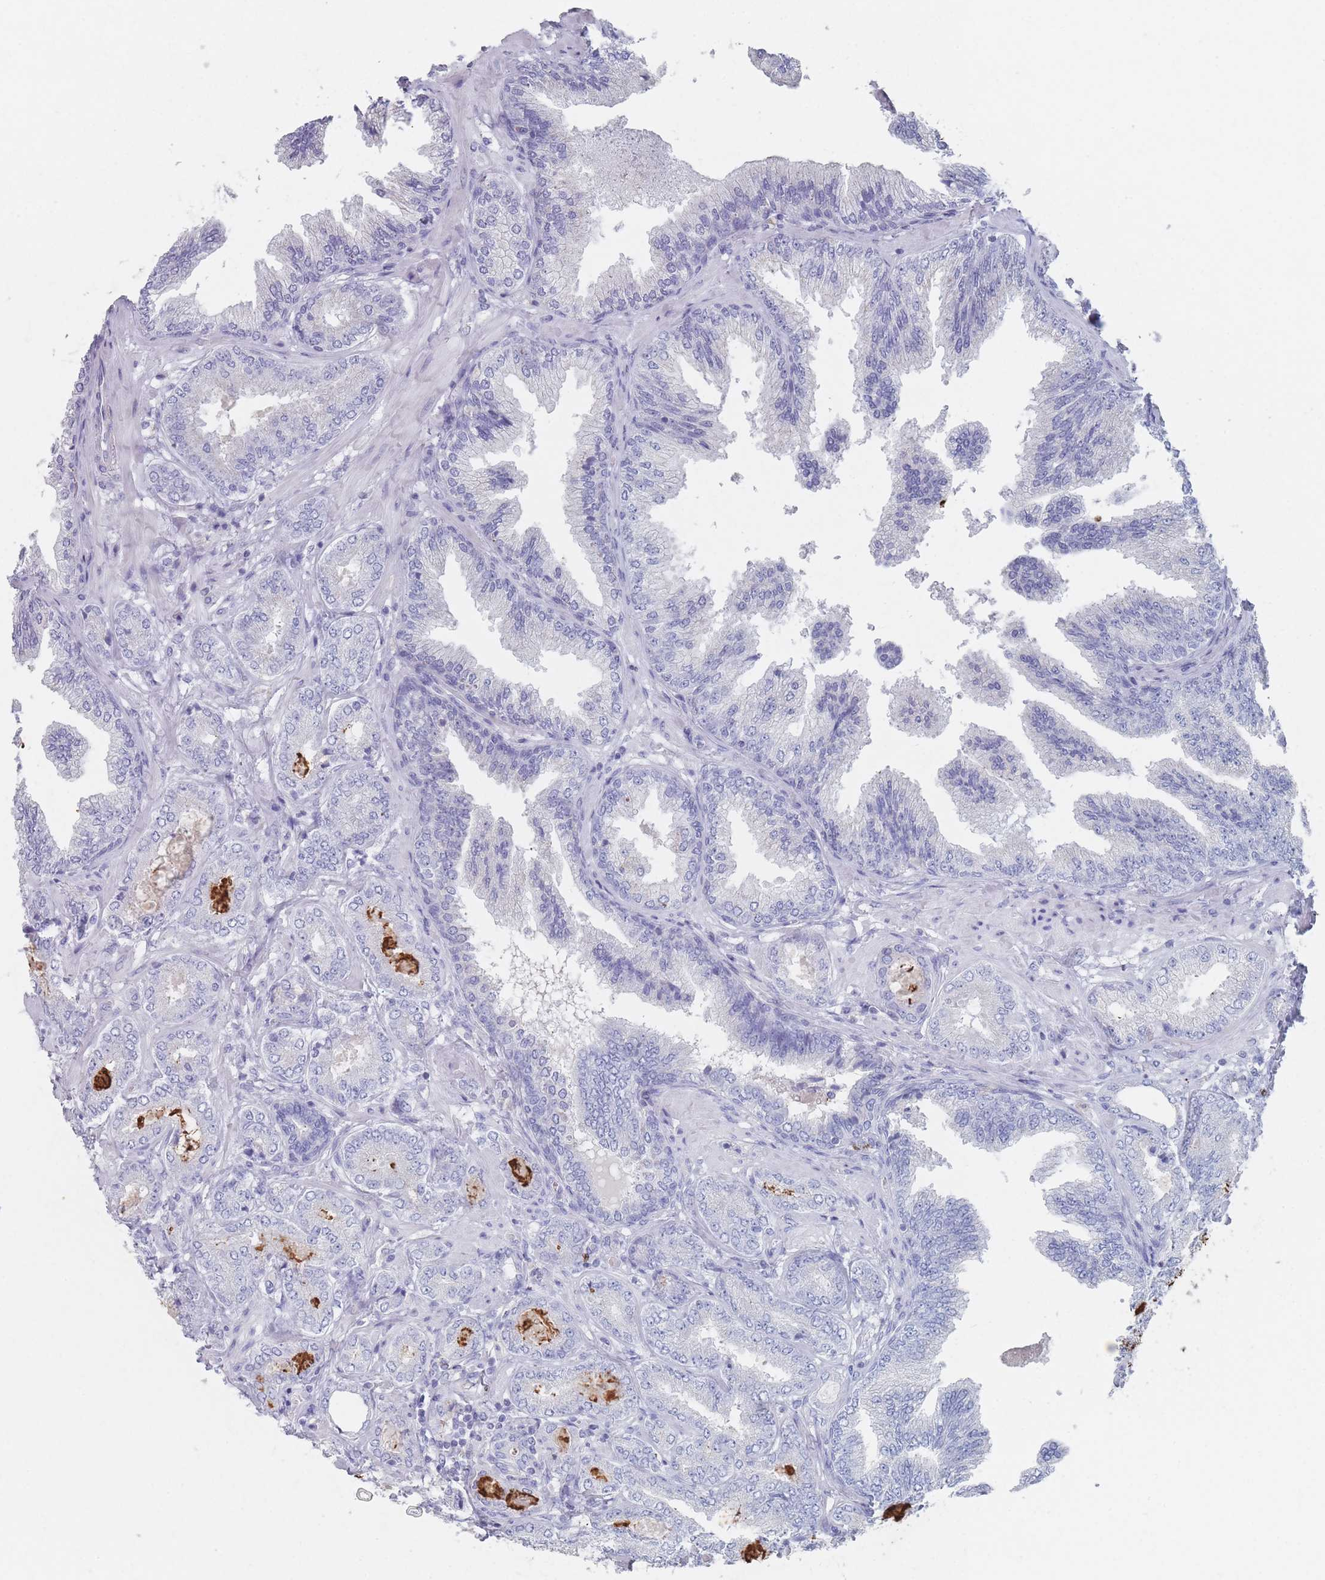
{"staining": {"intensity": "negative", "quantity": "none", "location": "none"}, "tissue": "prostate cancer", "cell_type": "Tumor cells", "image_type": "cancer", "snomed": [{"axis": "morphology", "description": "Adenocarcinoma, Low grade"}, {"axis": "topography", "description": "Prostate"}], "caption": "Prostate low-grade adenocarcinoma was stained to show a protein in brown. There is no significant positivity in tumor cells.", "gene": "ATP1A3", "patient": {"sex": "male", "age": 63}}